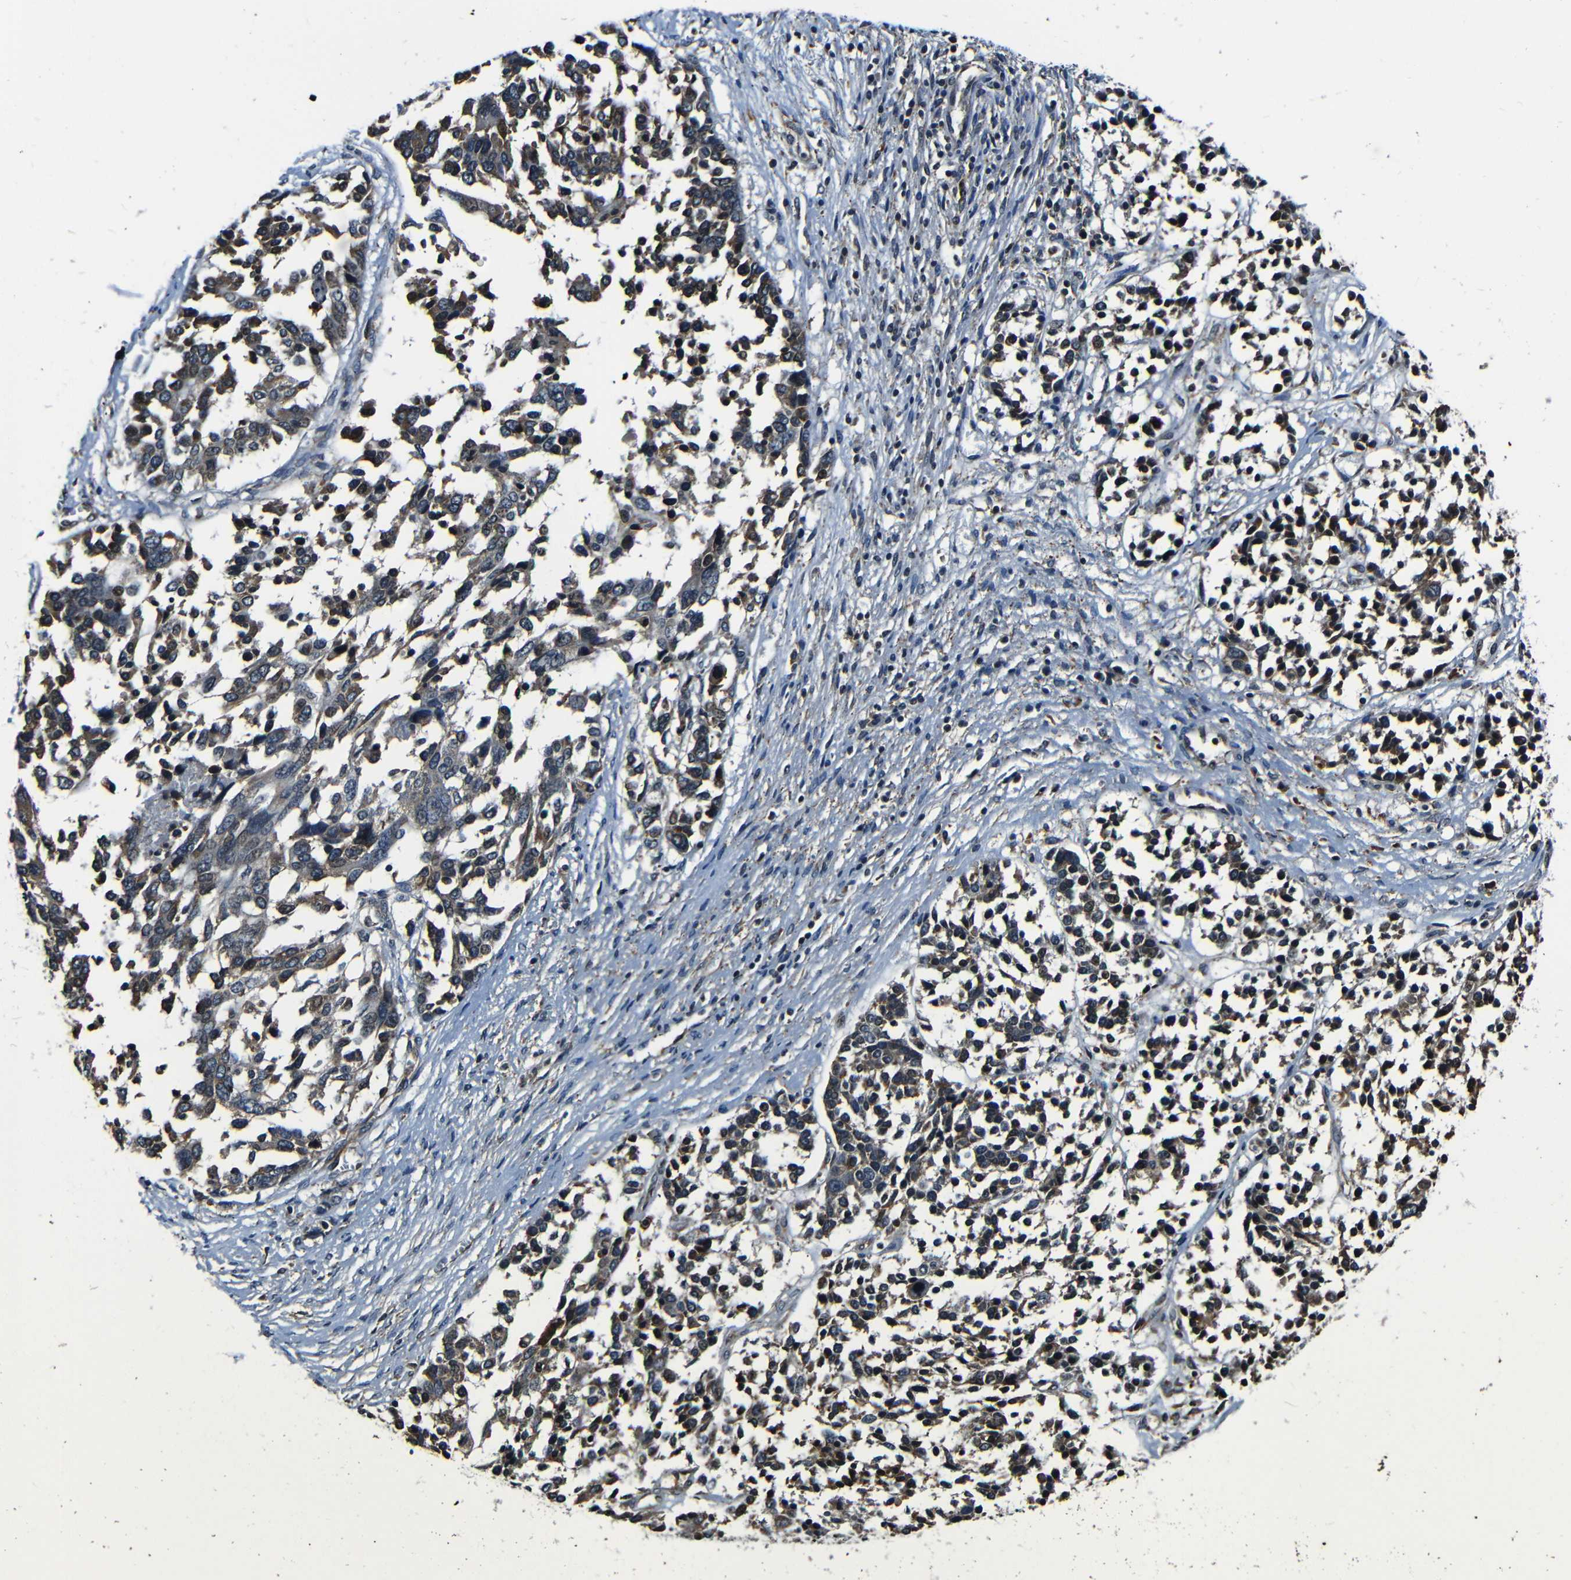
{"staining": {"intensity": "moderate", "quantity": "25%-75%", "location": "cytoplasmic/membranous"}, "tissue": "ovarian cancer", "cell_type": "Tumor cells", "image_type": "cancer", "snomed": [{"axis": "morphology", "description": "Cystadenocarcinoma, serous, NOS"}, {"axis": "topography", "description": "Ovary"}], "caption": "Immunohistochemical staining of human ovarian cancer (serous cystadenocarcinoma) demonstrates moderate cytoplasmic/membranous protein staining in approximately 25%-75% of tumor cells.", "gene": "NCBP3", "patient": {"sex": "female", "age": 44}}